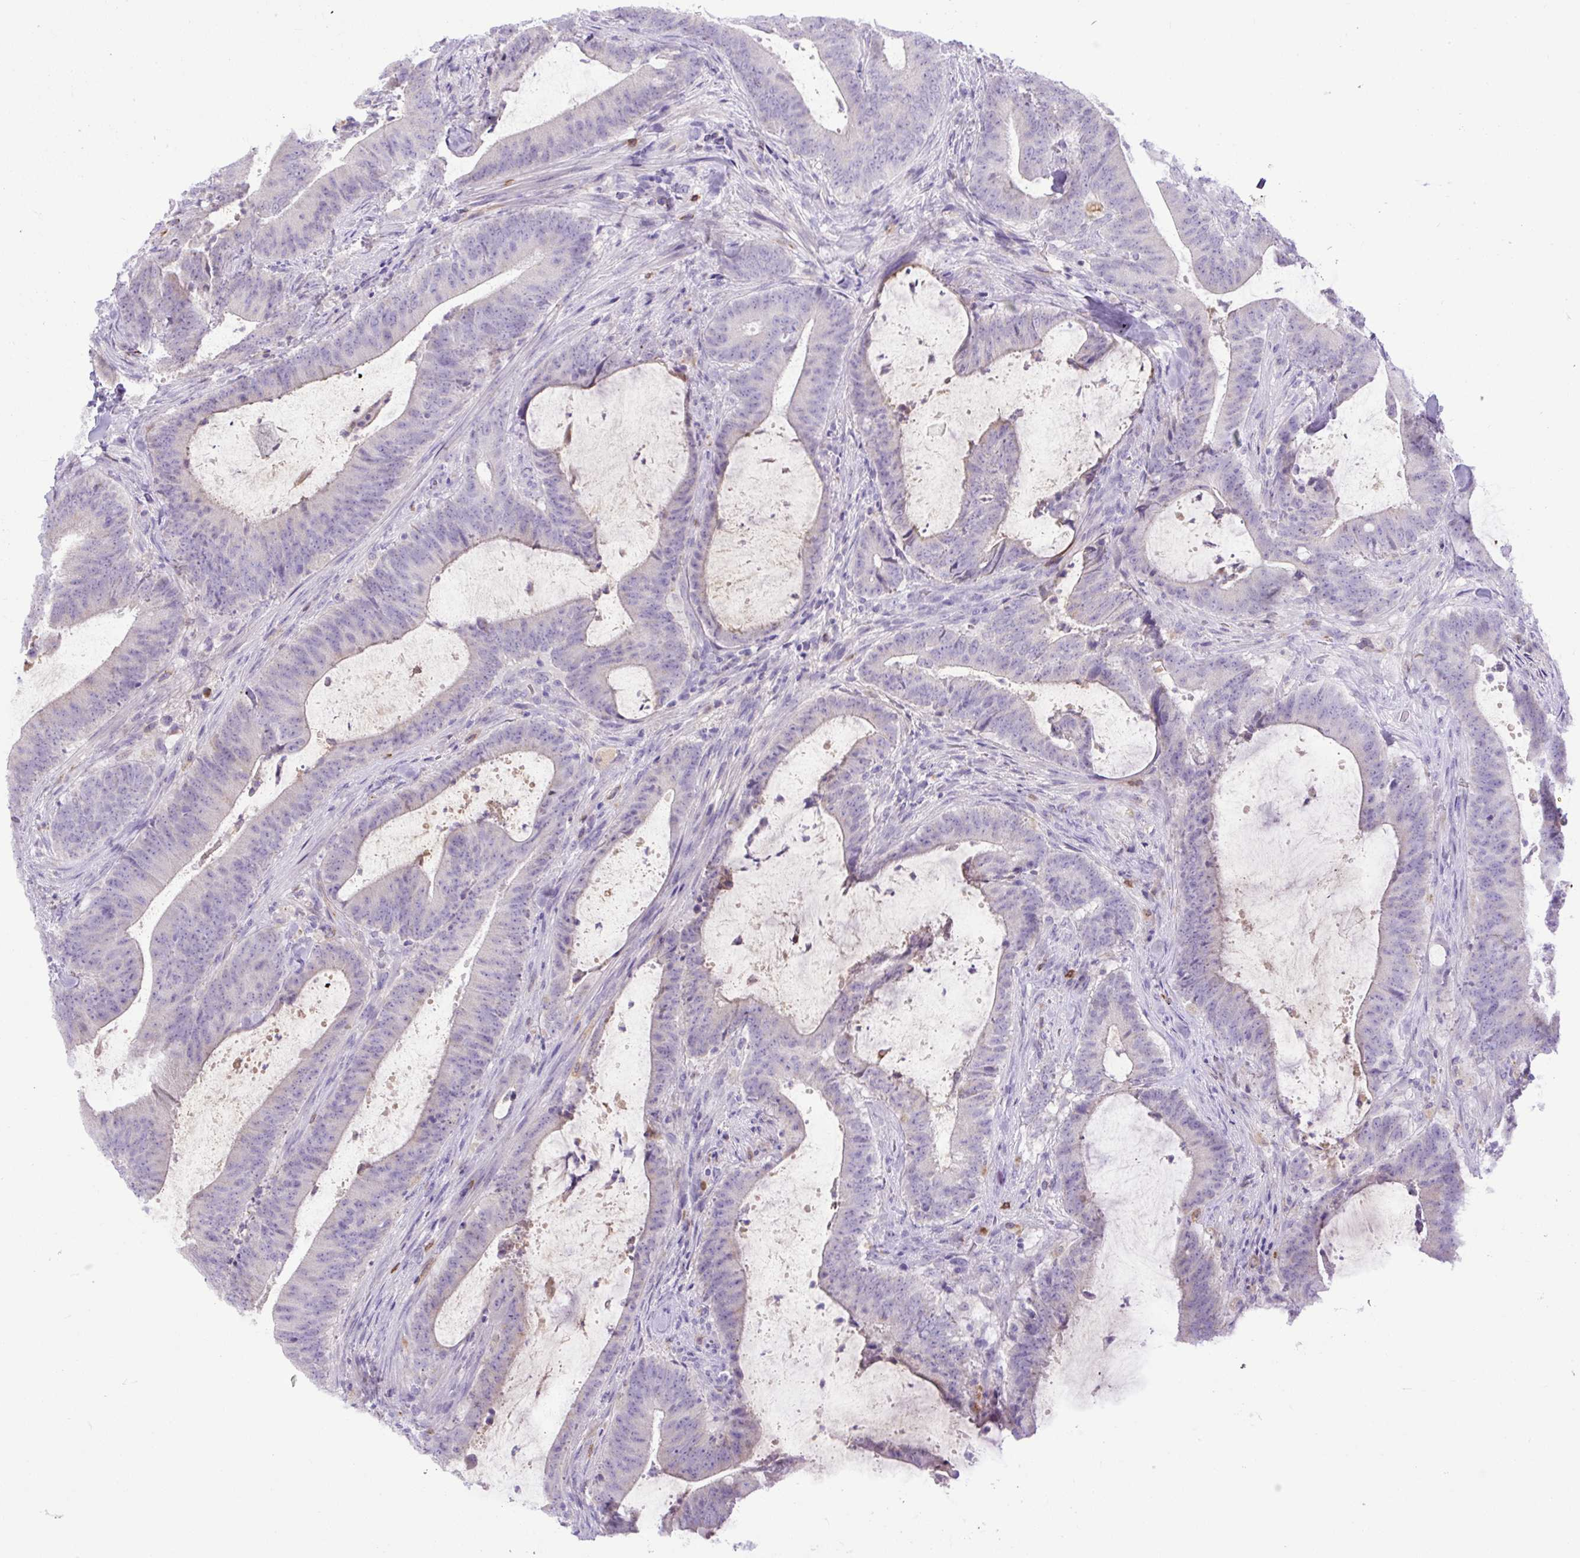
{"staining": {"intensity": "negative", "quantity": "none", "location": "none"}, "tissue": "colorectal cancer", "cell_type": "Tumor cells", "image_type": "cancer", "snomed": [{"axis": "morphology", "description": "Adenocarcinoma, NOS"}, {"axis": "topography", "description": "Colon"}], "caption": "This is an IHC image of human colorectal cancer. There is no expression in tumor cells.", "gene": "SPTBN5", "patient": {"sex": "female", "age": 43}}